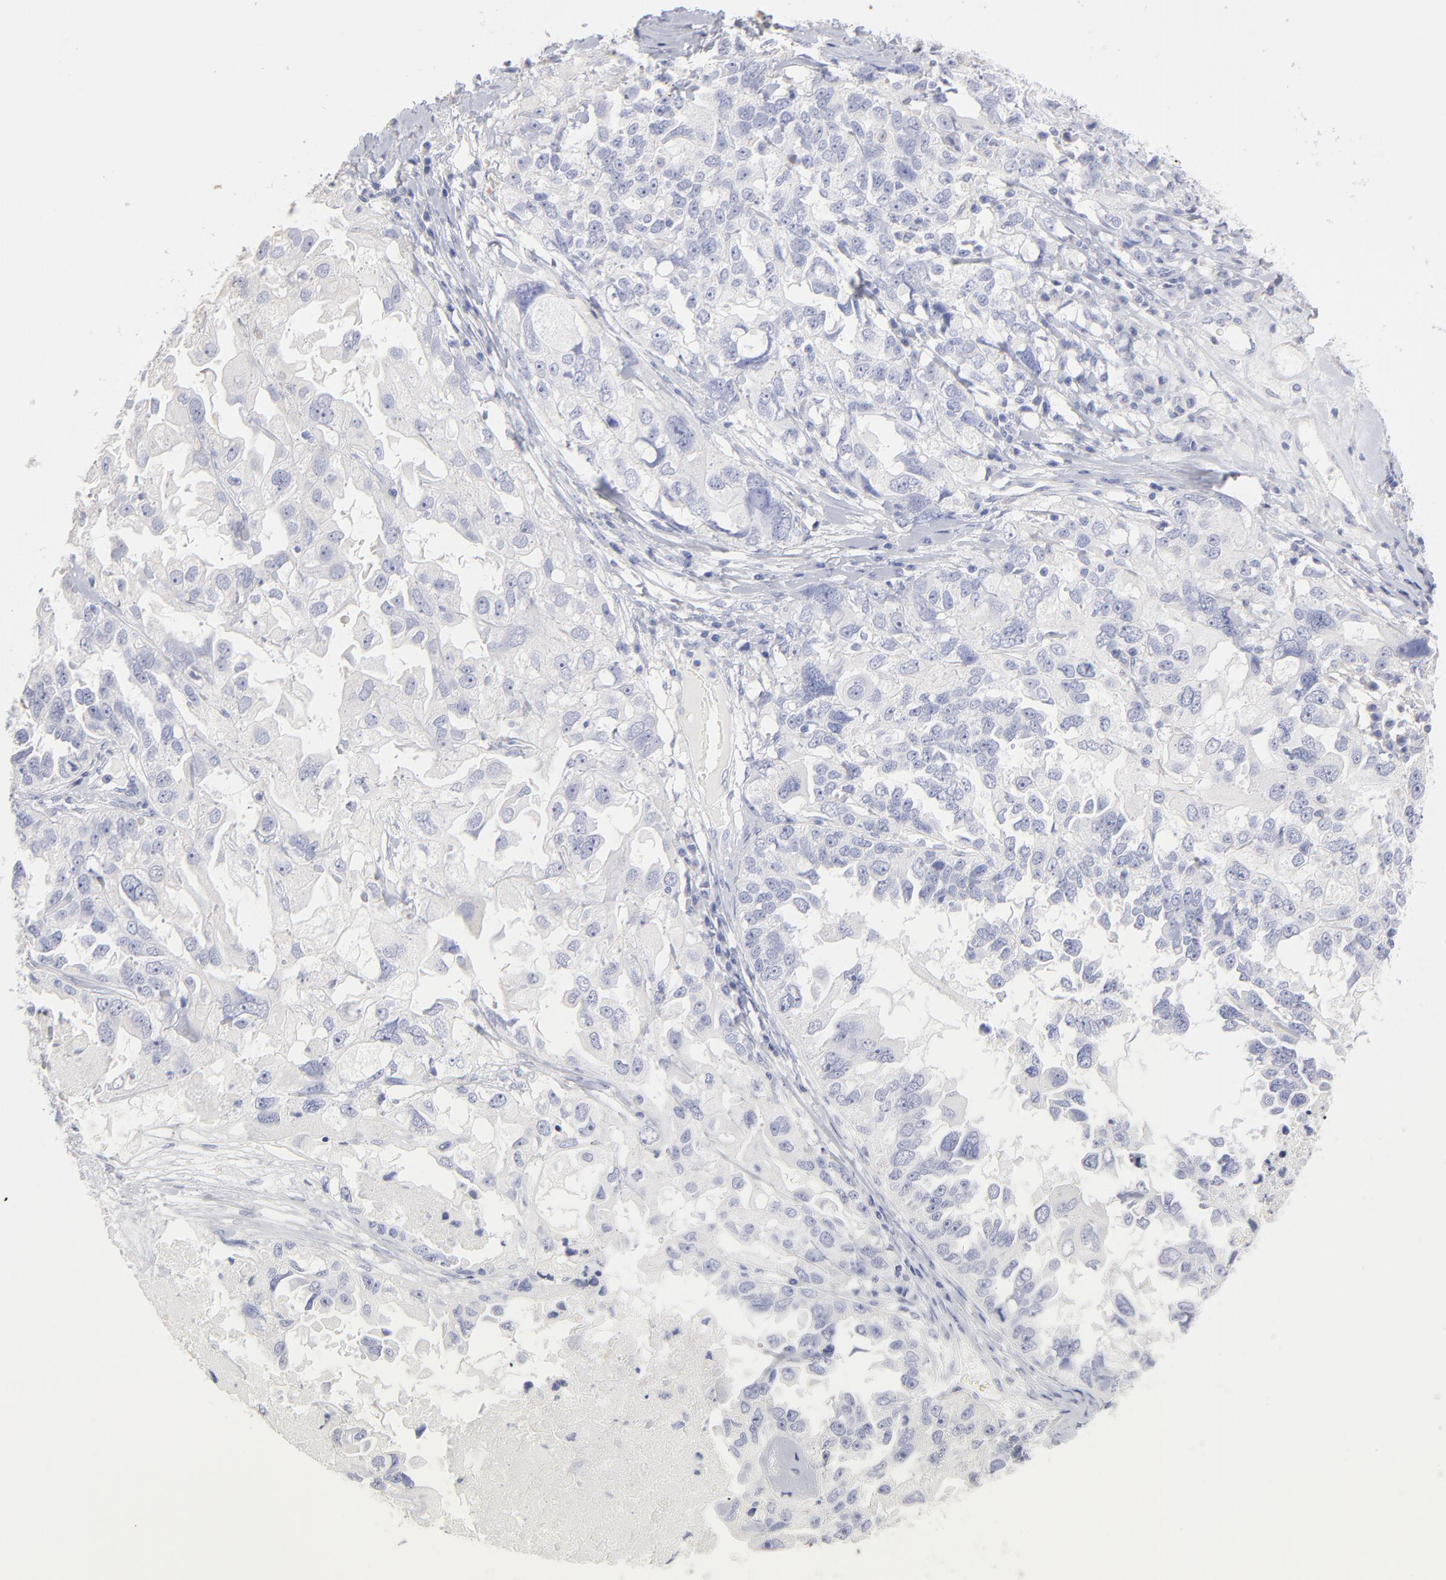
{"staining": {"intensity": "negative", "quantity": "none", "location": "none"}, "tissue": "ovarian cancer", "cell_type": "Tumor cells", "image_type": "cancer", "snomed": [{"axis": "morphology", "description": "Cystadenocarcinoma, serous, NOS"}, {"axis": "topography", "description": "Ovary"}], "caption": "Human ovarian serous cystadenocarcinoma stained for a protein using IHC demonstrates no positivity in tumor cells.", "gene": "TST", "patient": {"sex": "female", "age": 82}}